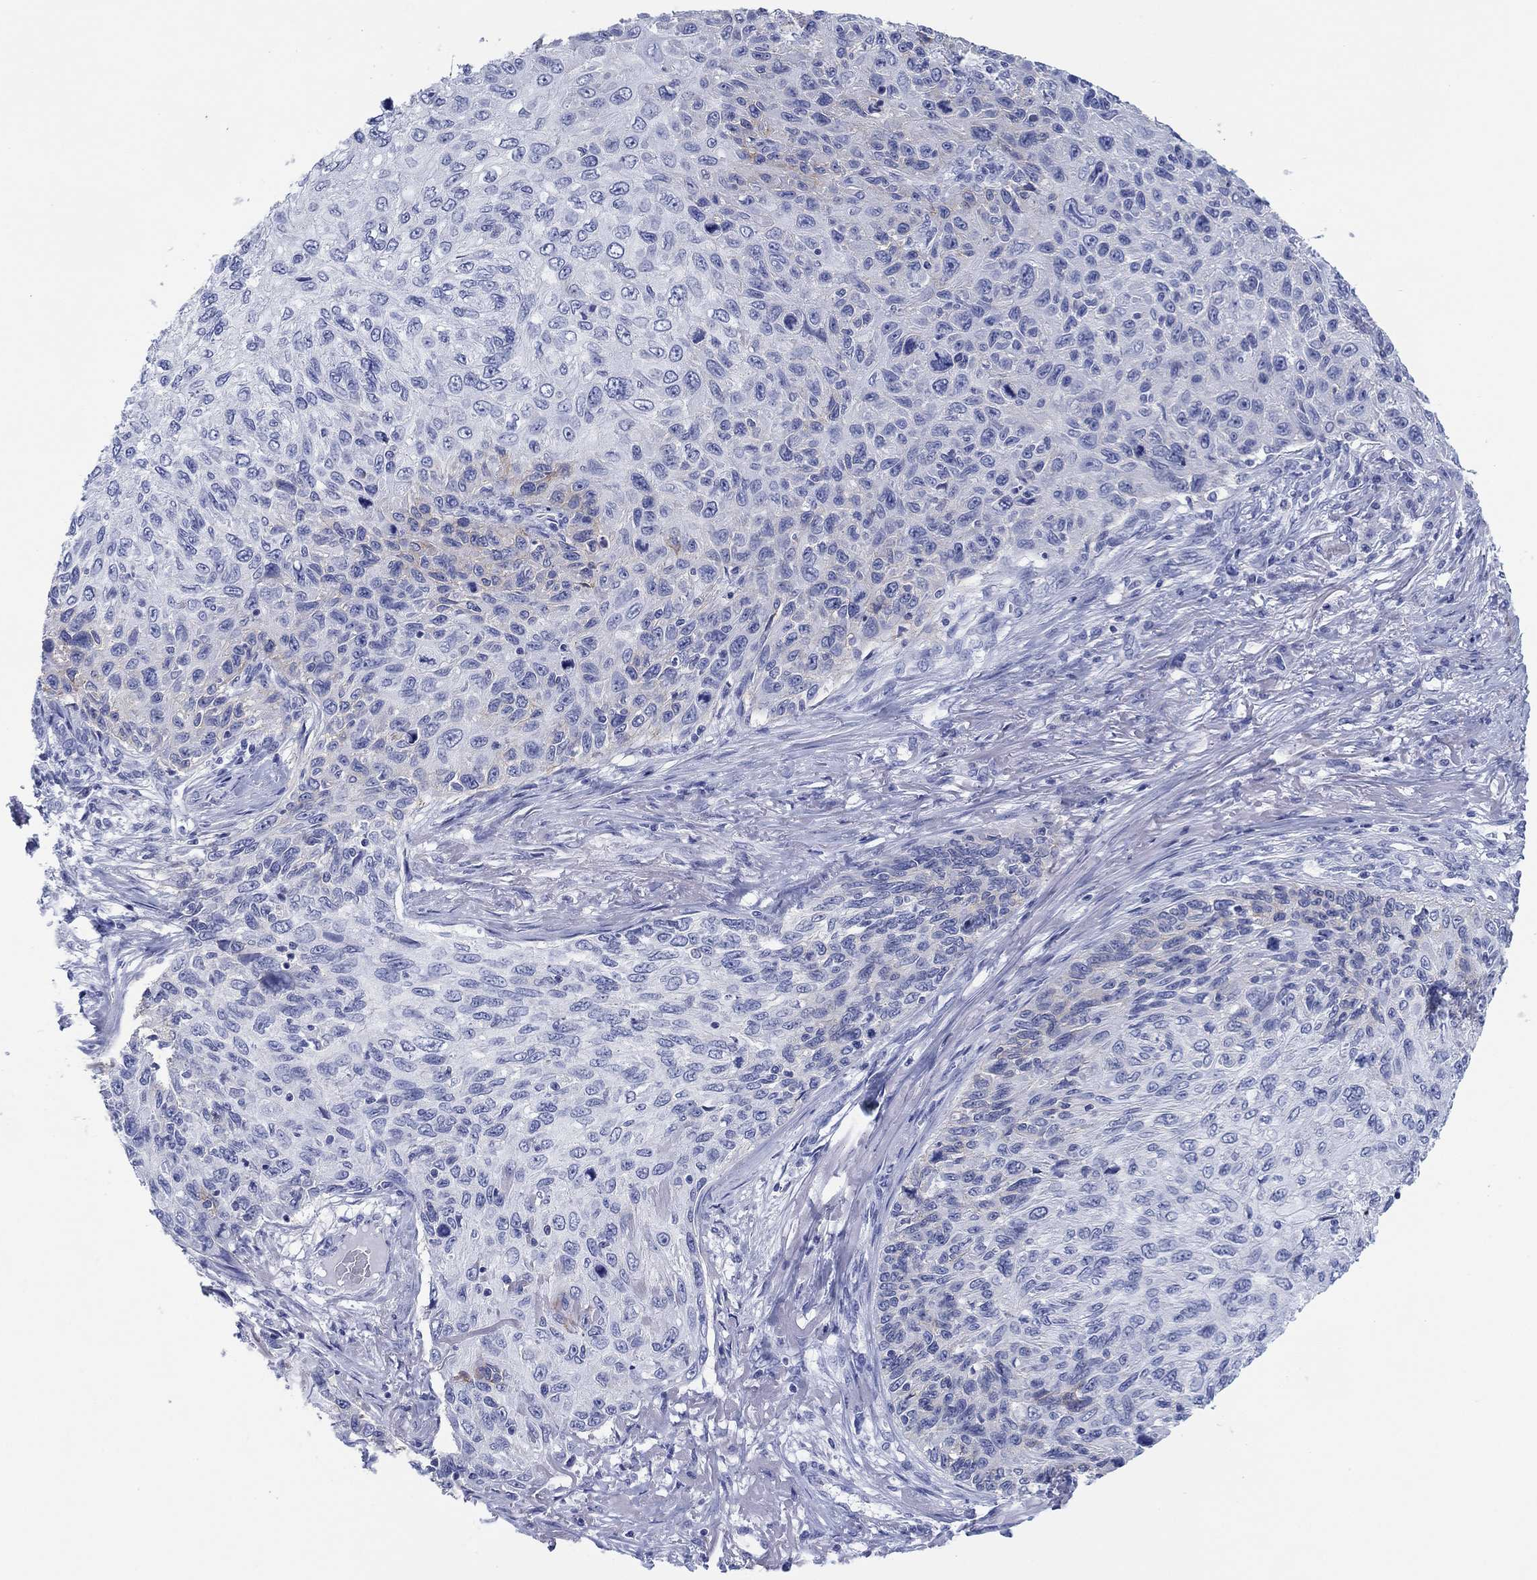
{"staining": {"intensity": "moderate", "quantity": "<25%", "location": "cytoplasmic/membranous"}, "tissue": "skin cancer", "cell_type": "Tumor cells", "image_type": "cancer", "snomed": [{"axis": "morphology", "description": "Squamous cell carcinoma, NOS"}, {"axis": "topography", "description": "Skin"}], "caption": "A micrograph of skin squamous cell carcinoma stained for a protein demonstrates moderate cytoplasmic/membranous brown staining in tumor cells.", "gene": "ATP1B1", "patient": {"sex": "male", "age": 92}}